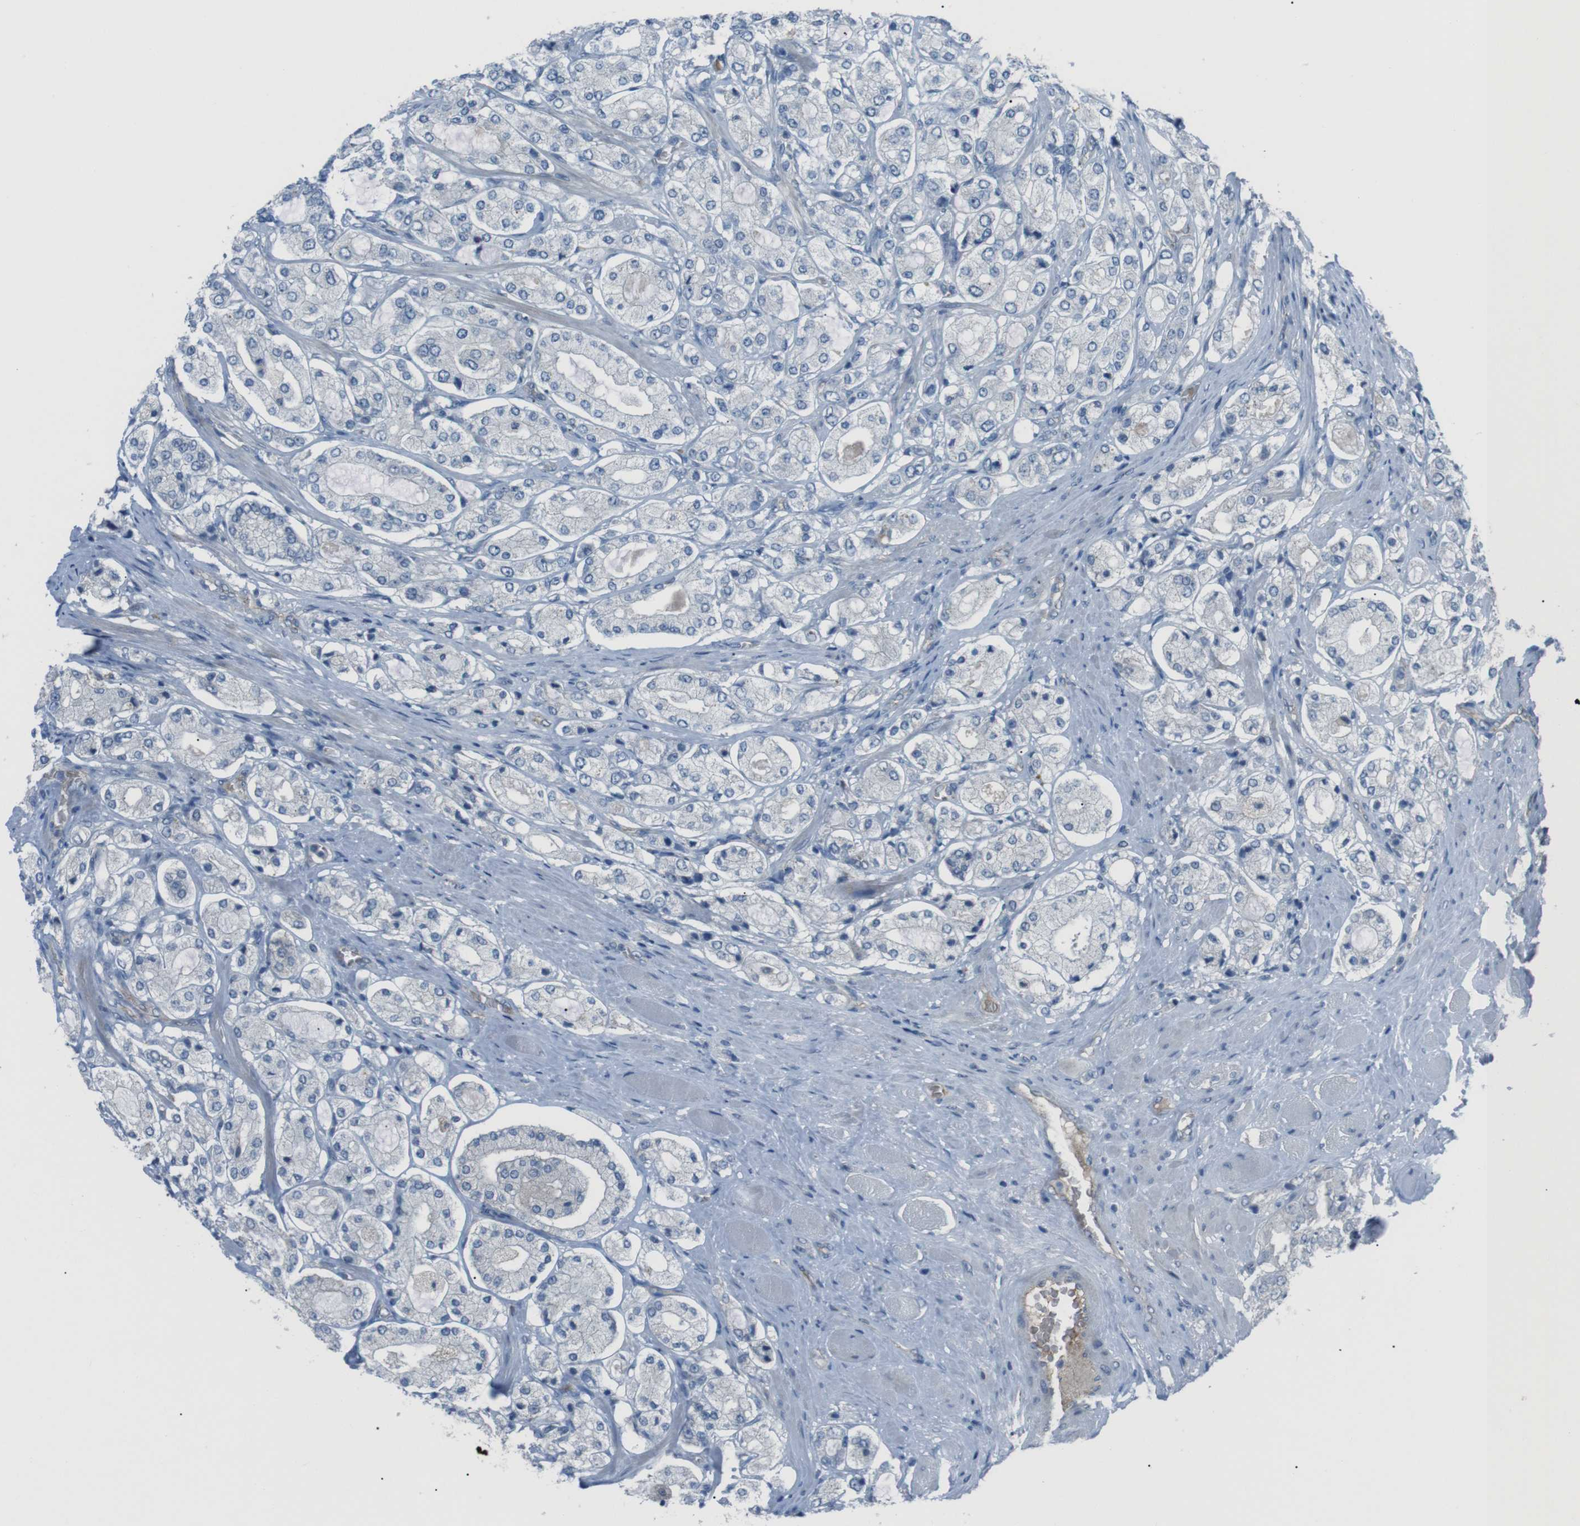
{"staining": {"intensity": "negative", "quantity": "none", "location": "none"}, "tissue": "prostate cancer", "cell_type": "Tumor cells", "image_type": "cancer", "snomed": [{"axis": "morphology", "description": "Adenocarcinoma, High grade"}, {"axis": "topography", "description": "Prostate"}], "caption": "Immunohistochemical staining of prostate cancer (adenocarcinoma (high-grade)) demonstrates no significant expression in tumor cells.", "gene": "SPTA1", "patient": {"sex": "male", "age": 65}}